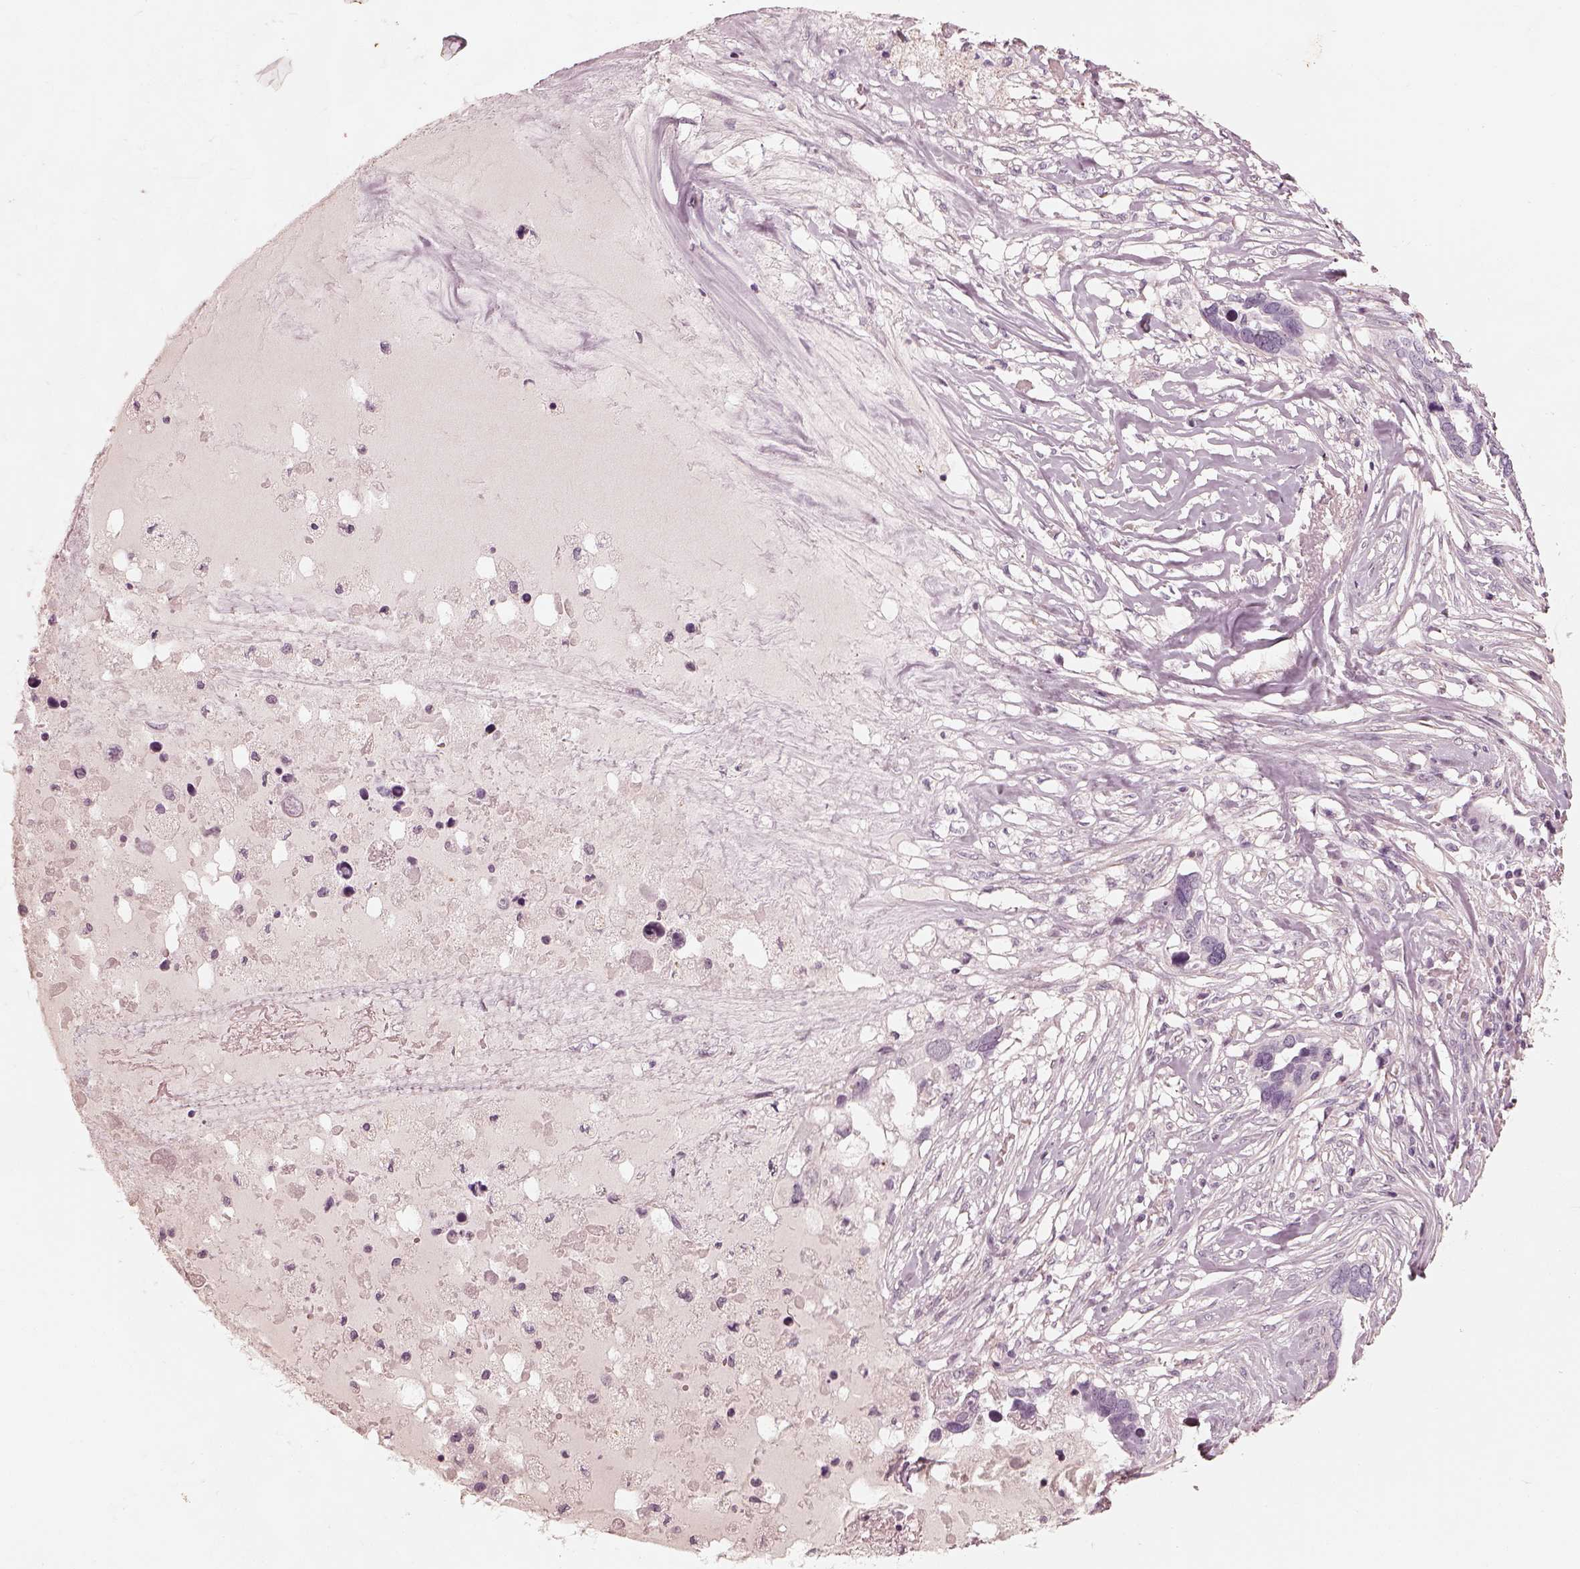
{"staining": {"intensity": "negative", "quantity": "none", "location": "none"}, "tissue": "ovarian cancer", "cell_type": "Tumor cells", "image_type": "cancer", "snomed": [{"axis": "morphology", "description": "Cystadenocarcinoma, serous, NOS"}, {"axis": "topography", "description": "Ovary"}], "caption": "IHC of ovarian cancer exhibits no positivity in tumor cells.", "gene": "ADRB3", "patient": {"sex": "female", "age": 54}}